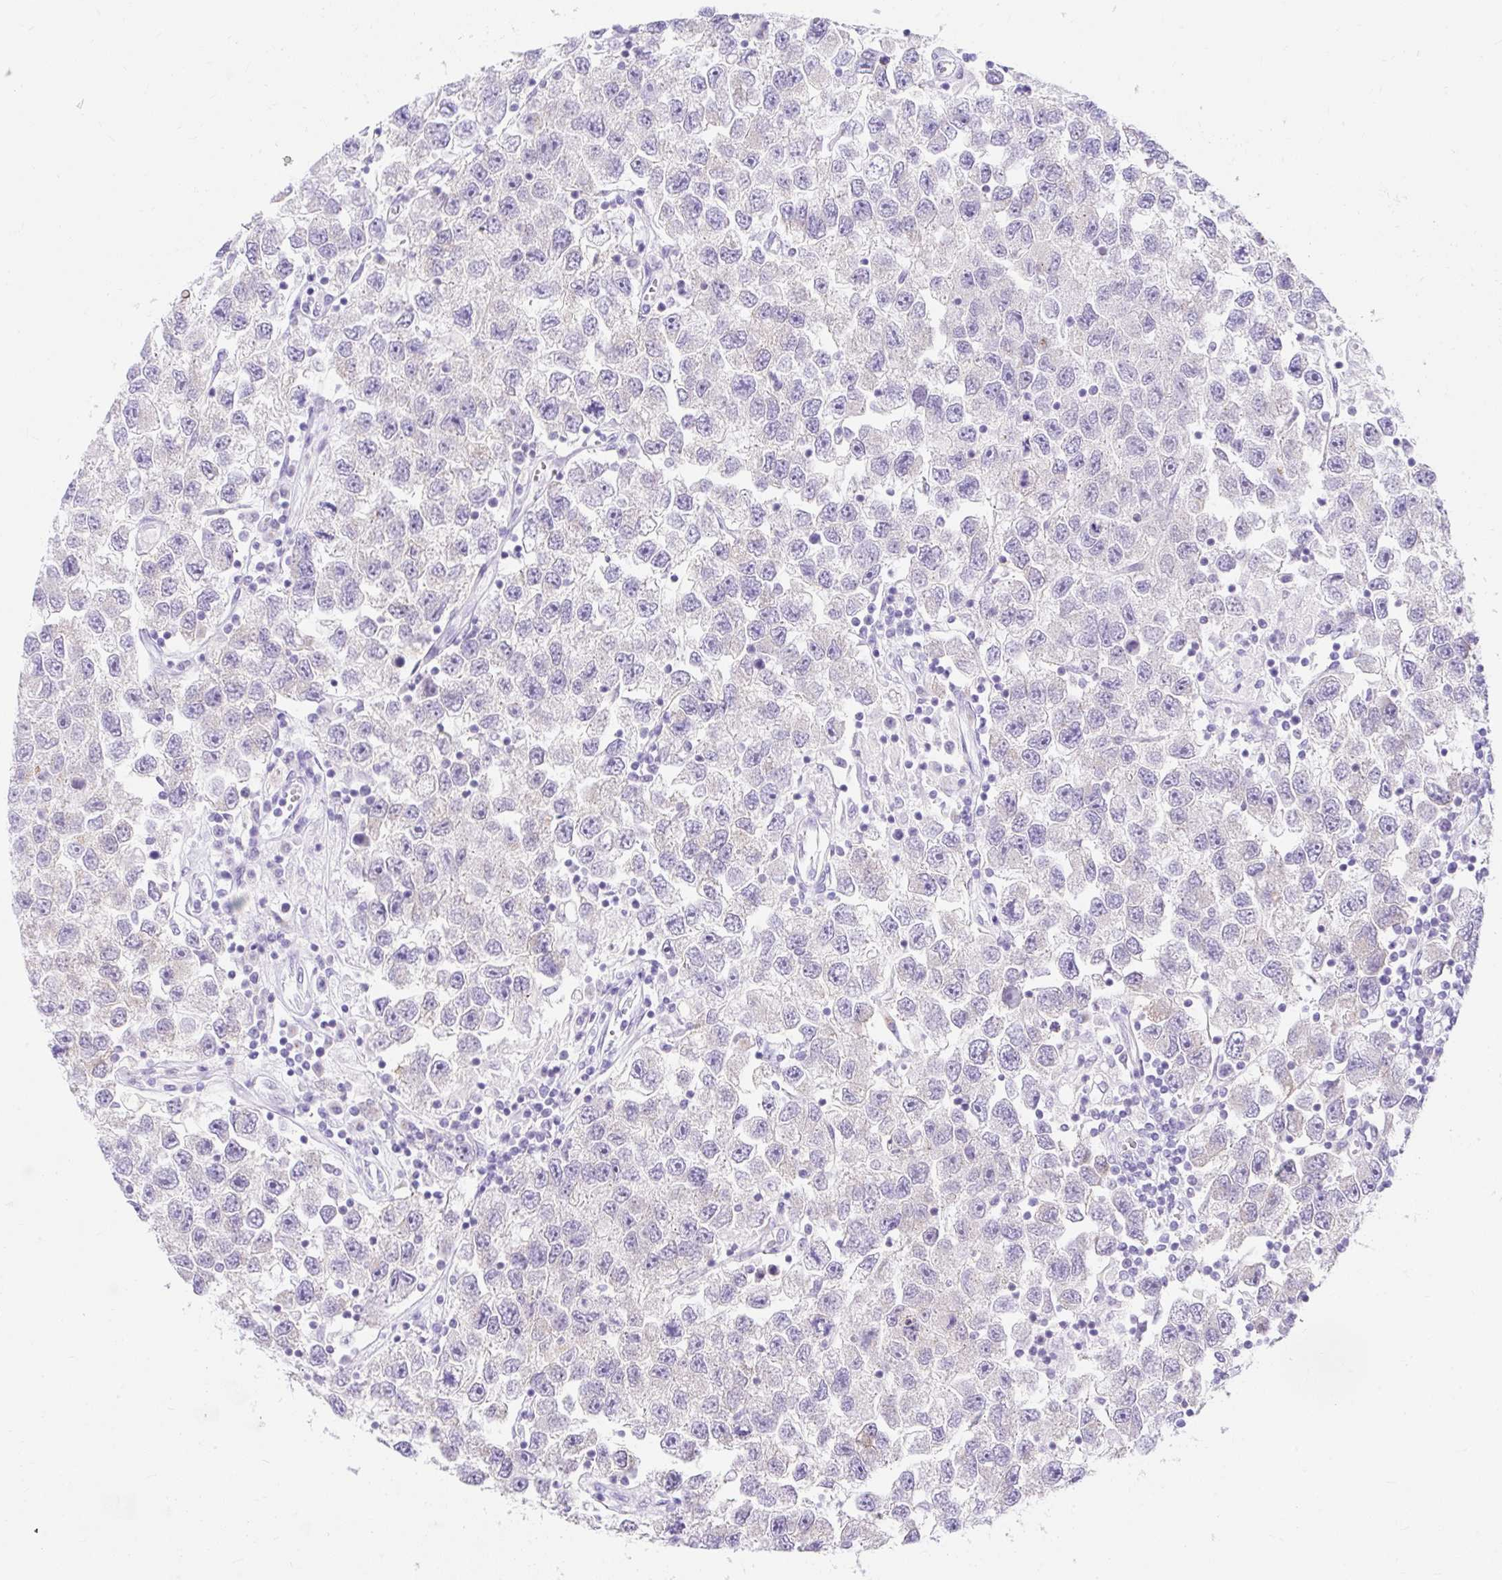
{"staining": {"intensity": "negative", "quantity": "none", "location": "none"}, "tissue": "testis cancer", "cell_type": "Tumor cells", "image_type": "cancer", "snomed": [{"axis": "morphology", "description": "Seminoma, NOS"}, {"axis": "topography", "description": "Testis"}], "caption": "Immunohistochemistry (IHC) photomicrograph of neoplastic tissue: testis seminoma stained with DAB shows no significant protein expression in tumor cells. Nuclei are stained in blue.", "gene": "GOLGA8A", "patient": {"sex": "male", "age": 26}}